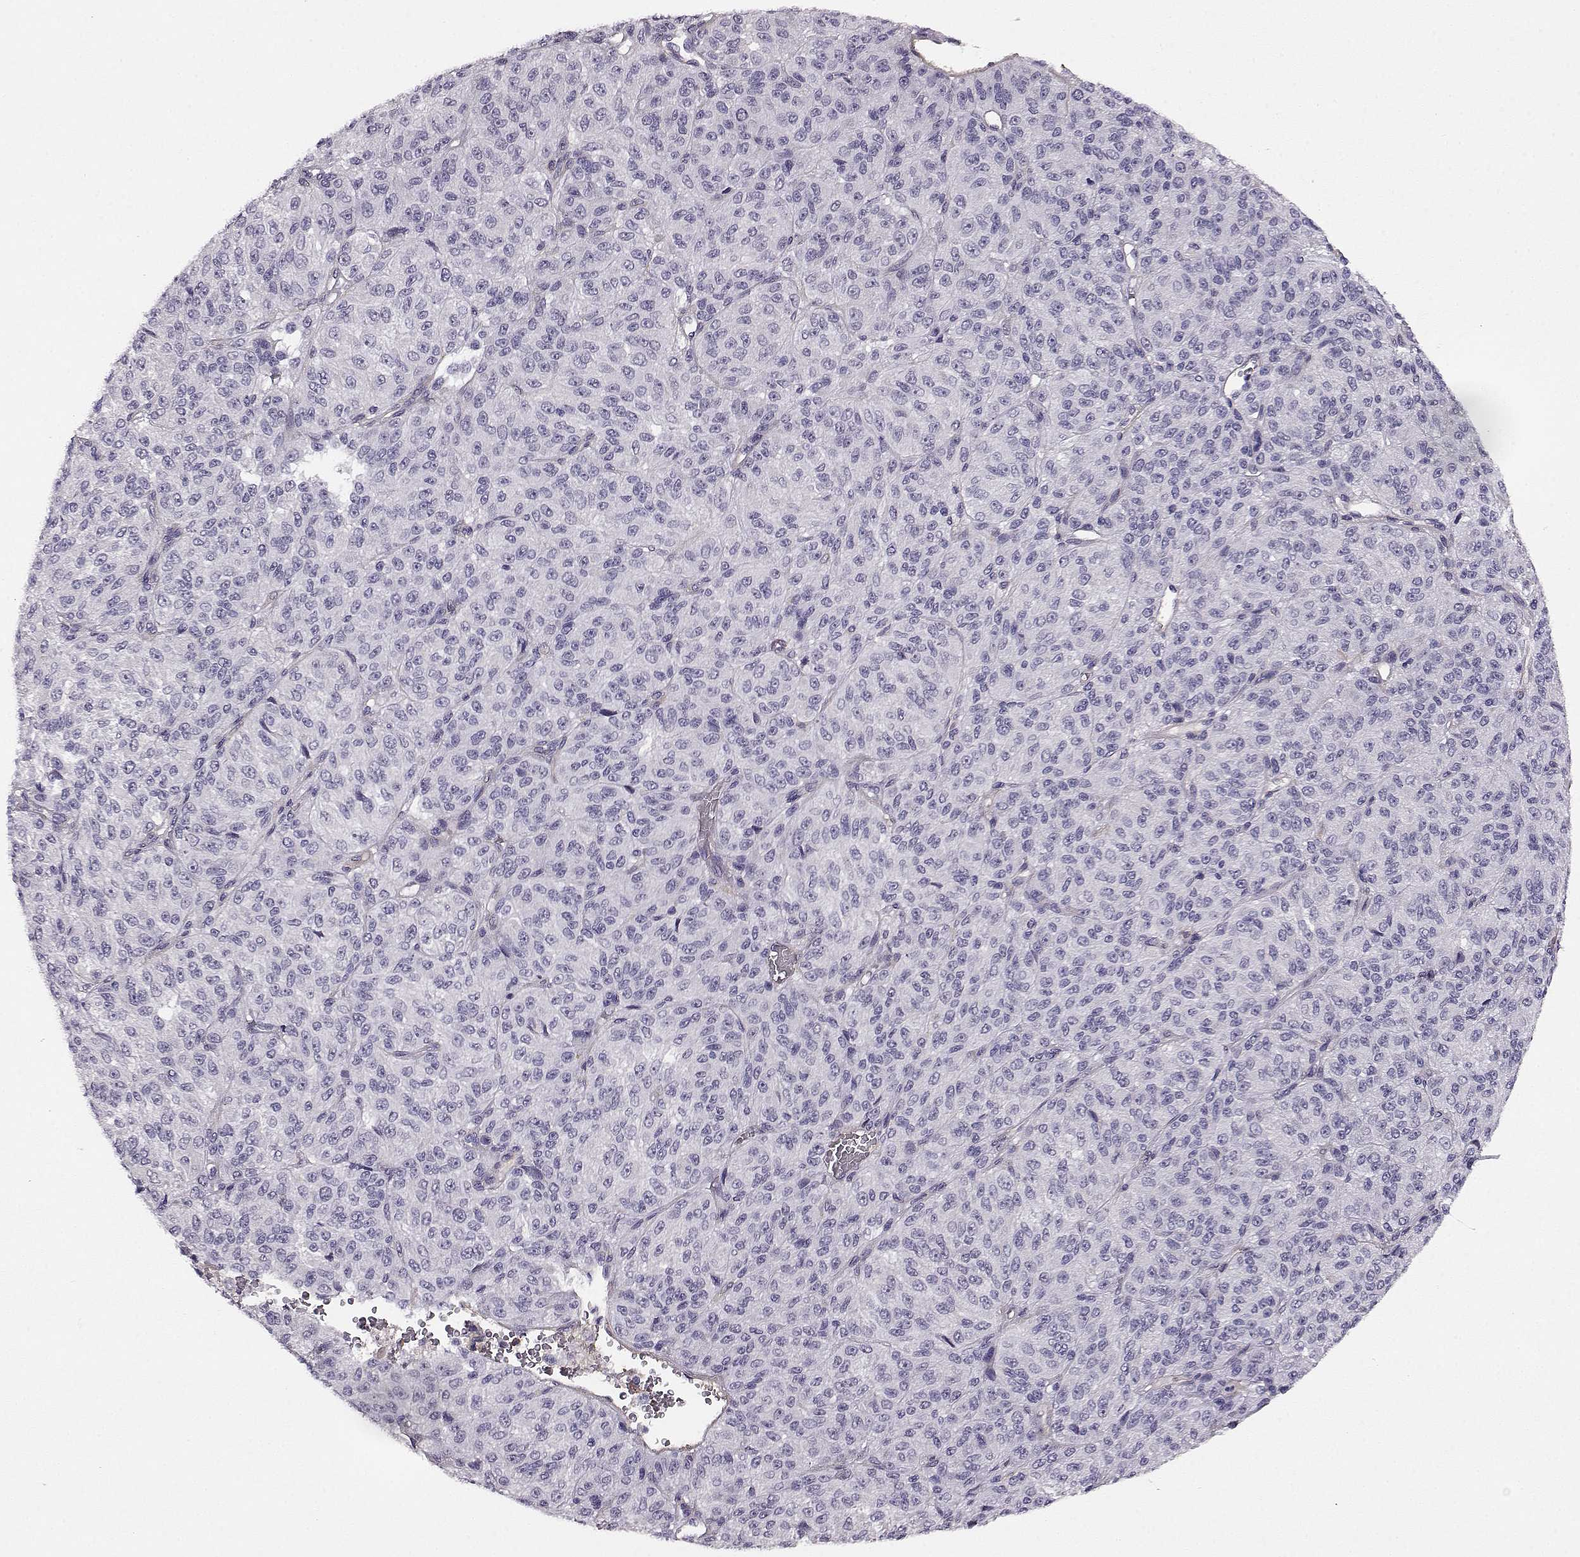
{"staining": {"intensity": "negative", "quantity": "none", "location": "none"}, "tissue": "melanoma", "cell_type": "Tumor cells", "image_type": "cancer", "snomed": [{"axis": "morphology", "description": "Malignant melanoma, Metastatic site"}, {"axis": "topography", "description": "Brain"}], "caption": "Micrograph shows no protein expression in tumor cells of melanoma tissue. Brightfield microscopy of immunohistochemistry (IHC) stained with DAB (3,3'-diaminobenzidine) (brown) and hematoxylin (blue), captured at high magnification.", "gene": "TRIM69", "patient": {"sex": "female", "age": 56}}